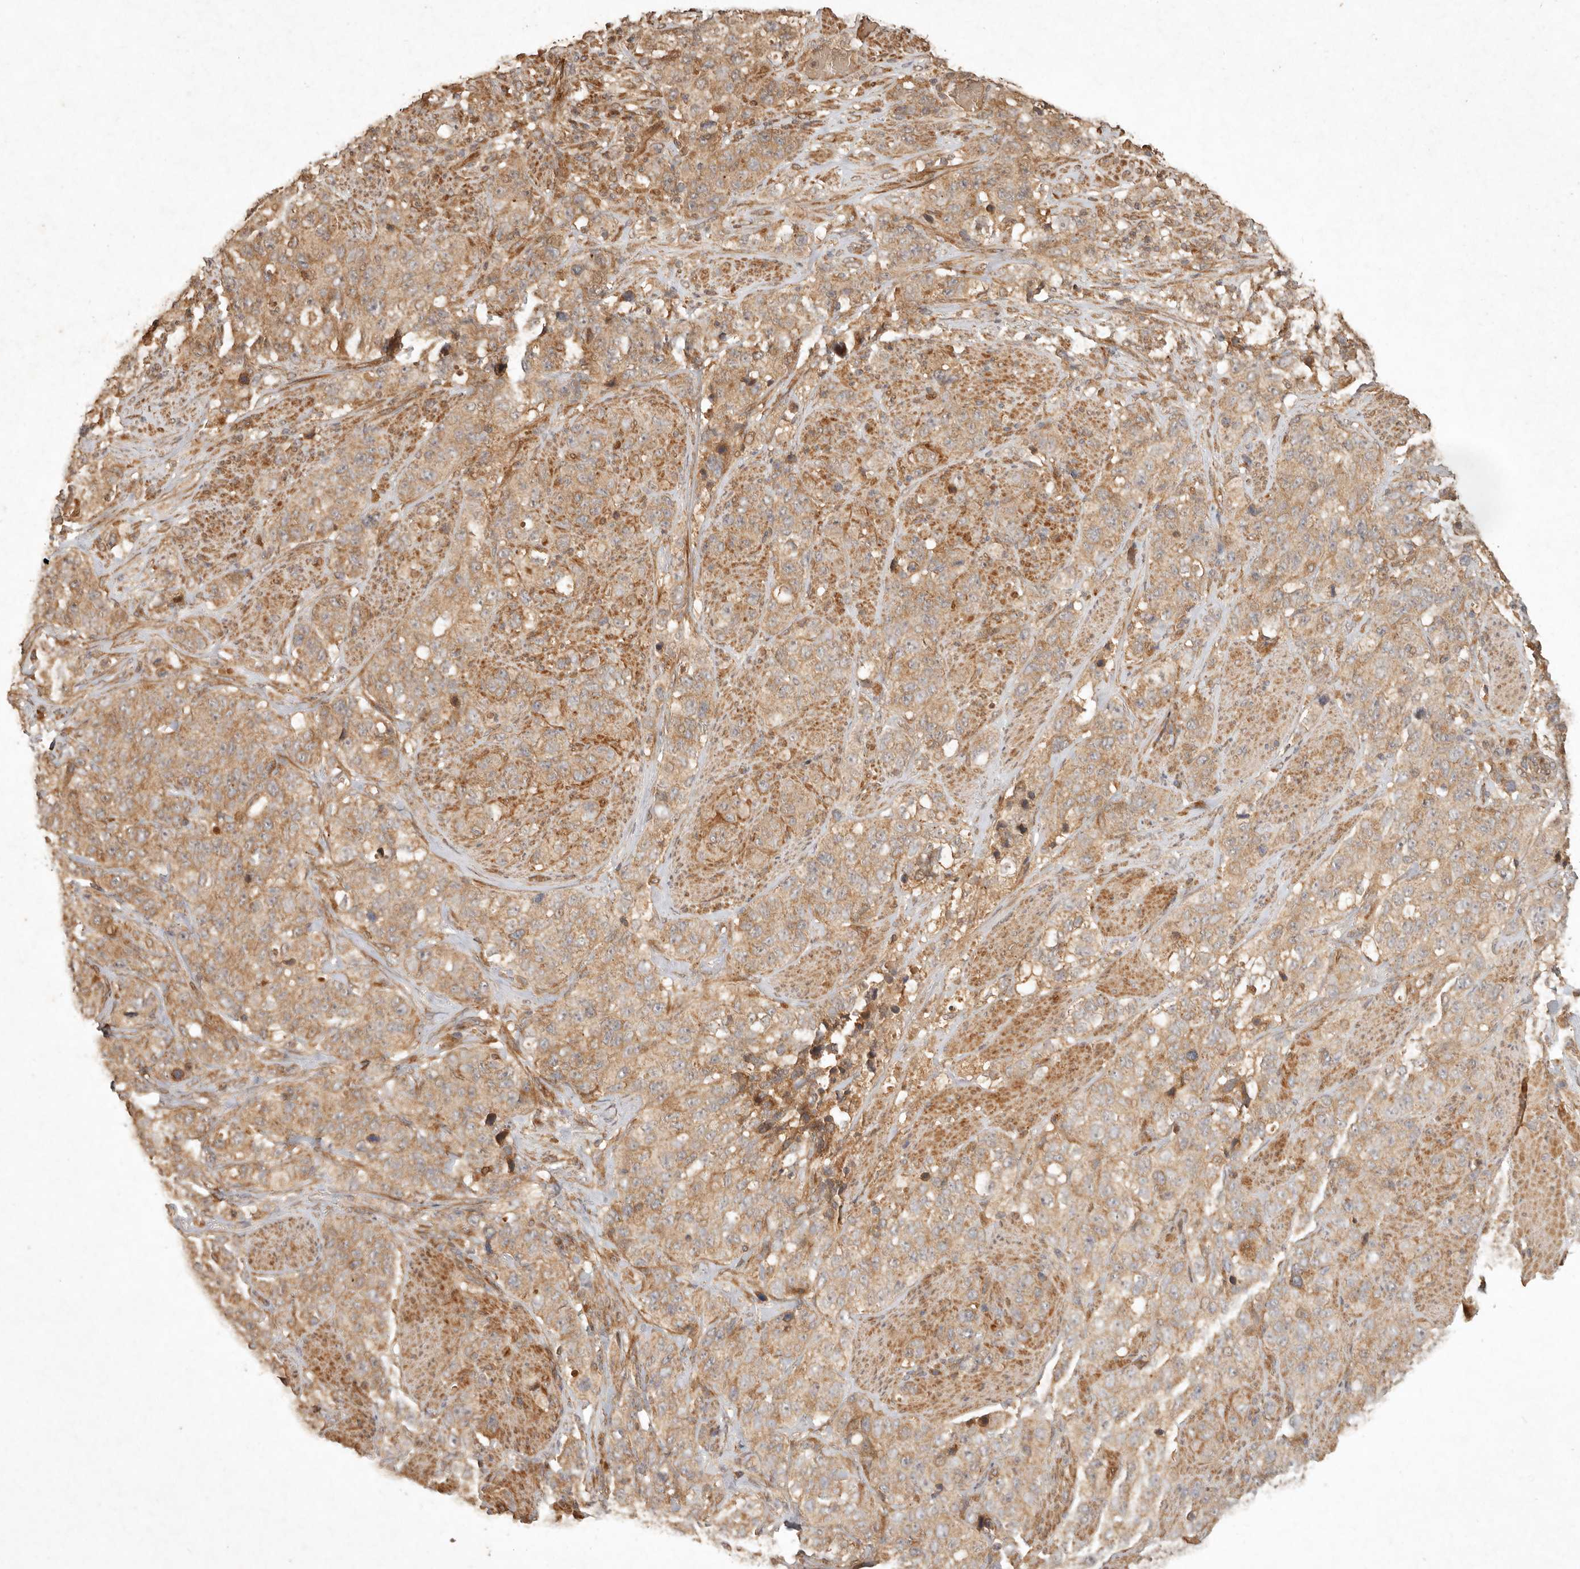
{"staining": {"intensity": "weak", "quantity": ">75%", "location": "cytoplasmic/membranous"}, "tissue": "stomach cancer", "cell_type": "Tumor cells", "image_type": "cancer", "snomed": [{"axis": "morphology", "description": "Adenocarcinoma, NOS"}, {"axis": "topography", "description": "Stomach"}], "caption": "Tumor cells show weak cytoplasmic/membranous expression in approximately >75% of cells in stomach adenocarcinoma.", "gene": "CLEC4C", "patient": {"sex": "male", "age": 48}}